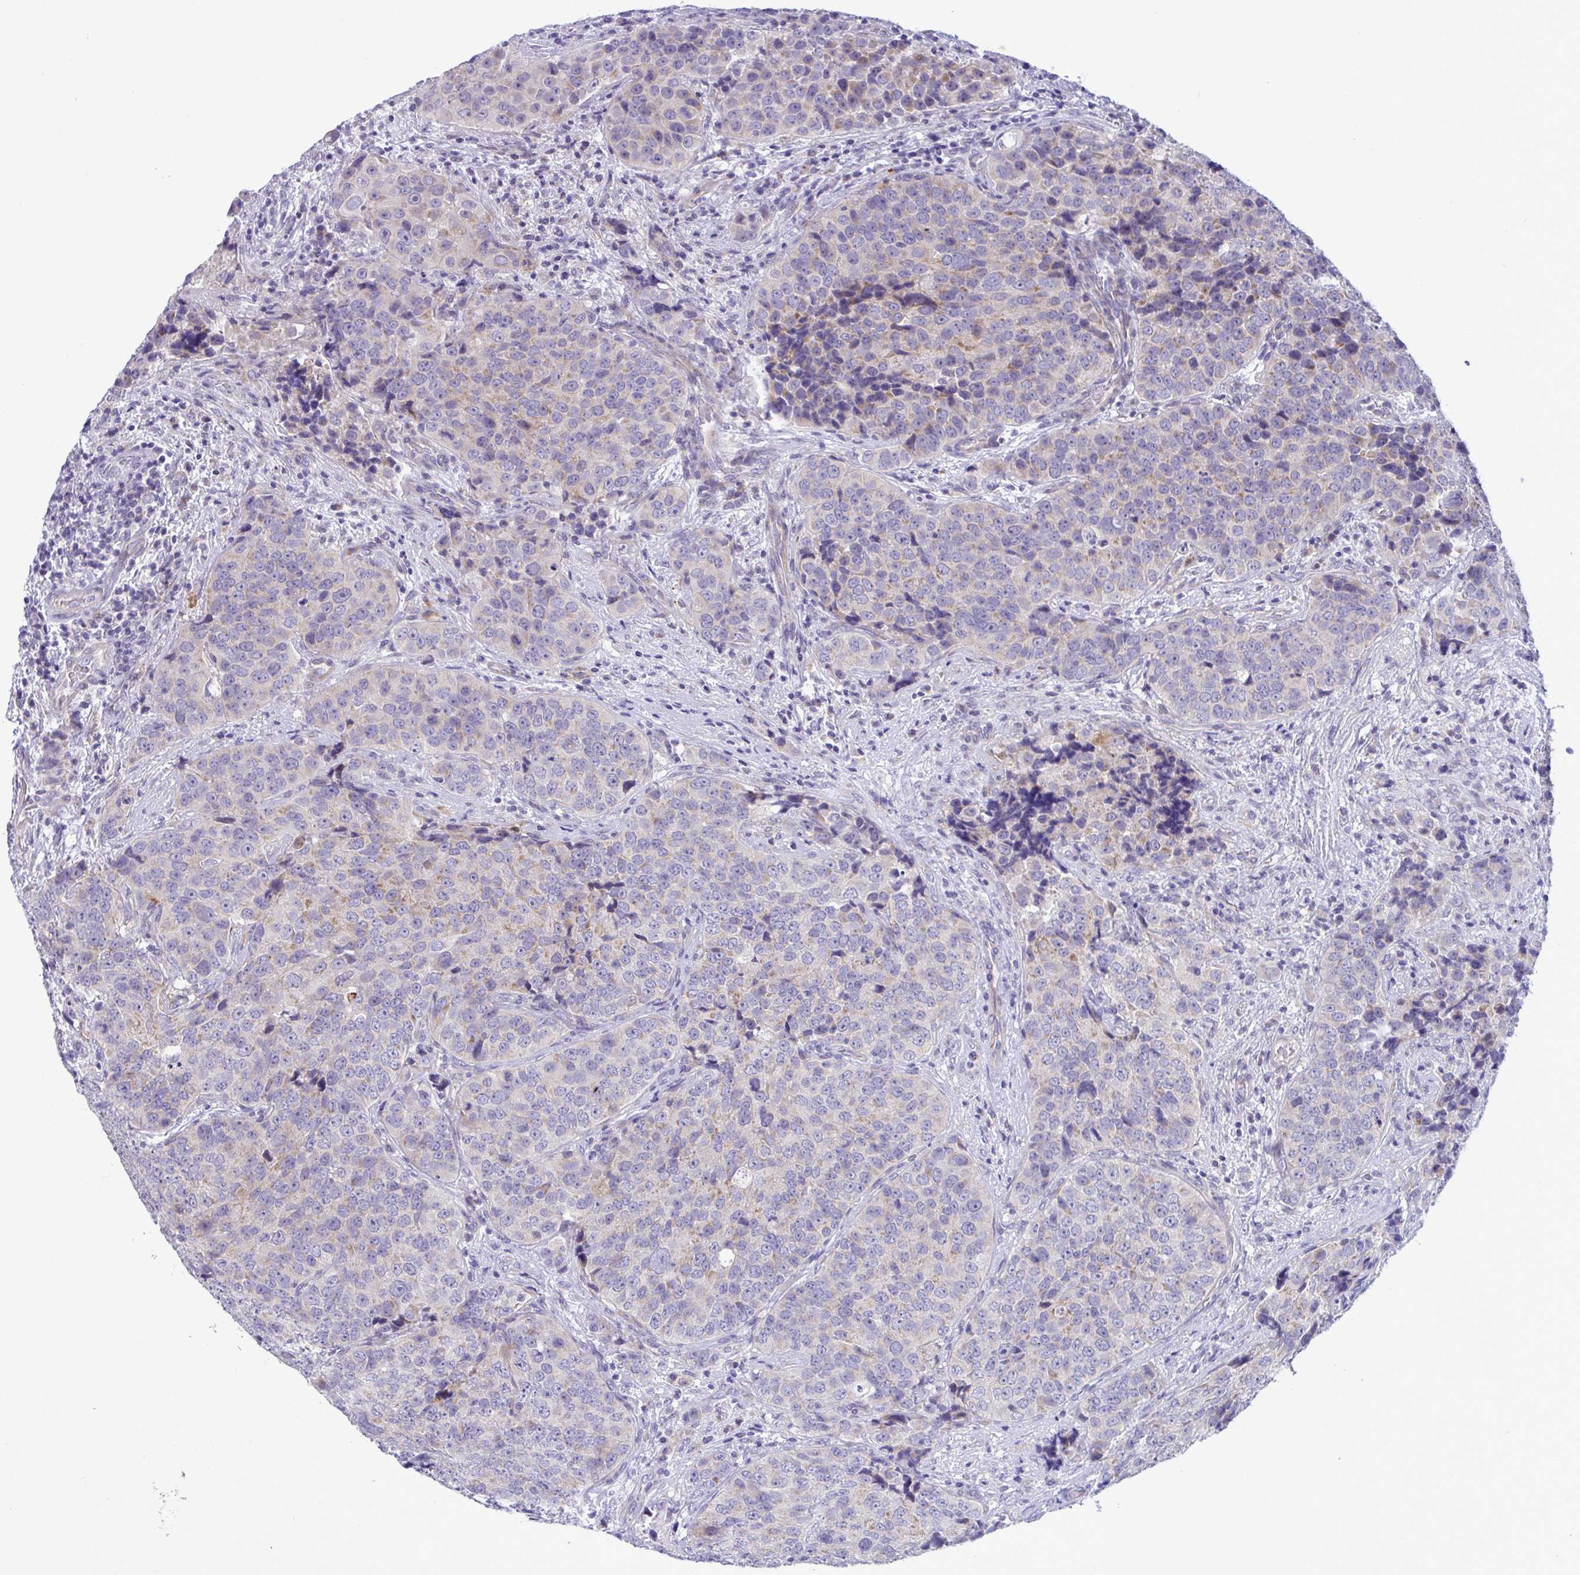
{"staining": {"intensity": "weak", "quantity": "<25%", "location": "cytoplasmic/membranous"}, "tissue": "urothelial cancer", "cell_type": "Tumor cells", "image_type": "cancer", "snomed": [{"axis": "morphology", "description": "Urothelial carcinoma, NOS"}, {"axis": "topography", "description": "Urinary bladder"}], "caption": "Image shows no significant protein expression in tumor cells of transitional cell carcinoma.", "gene": "DTX3", "patient": {"sex": "male", "age": 52}}